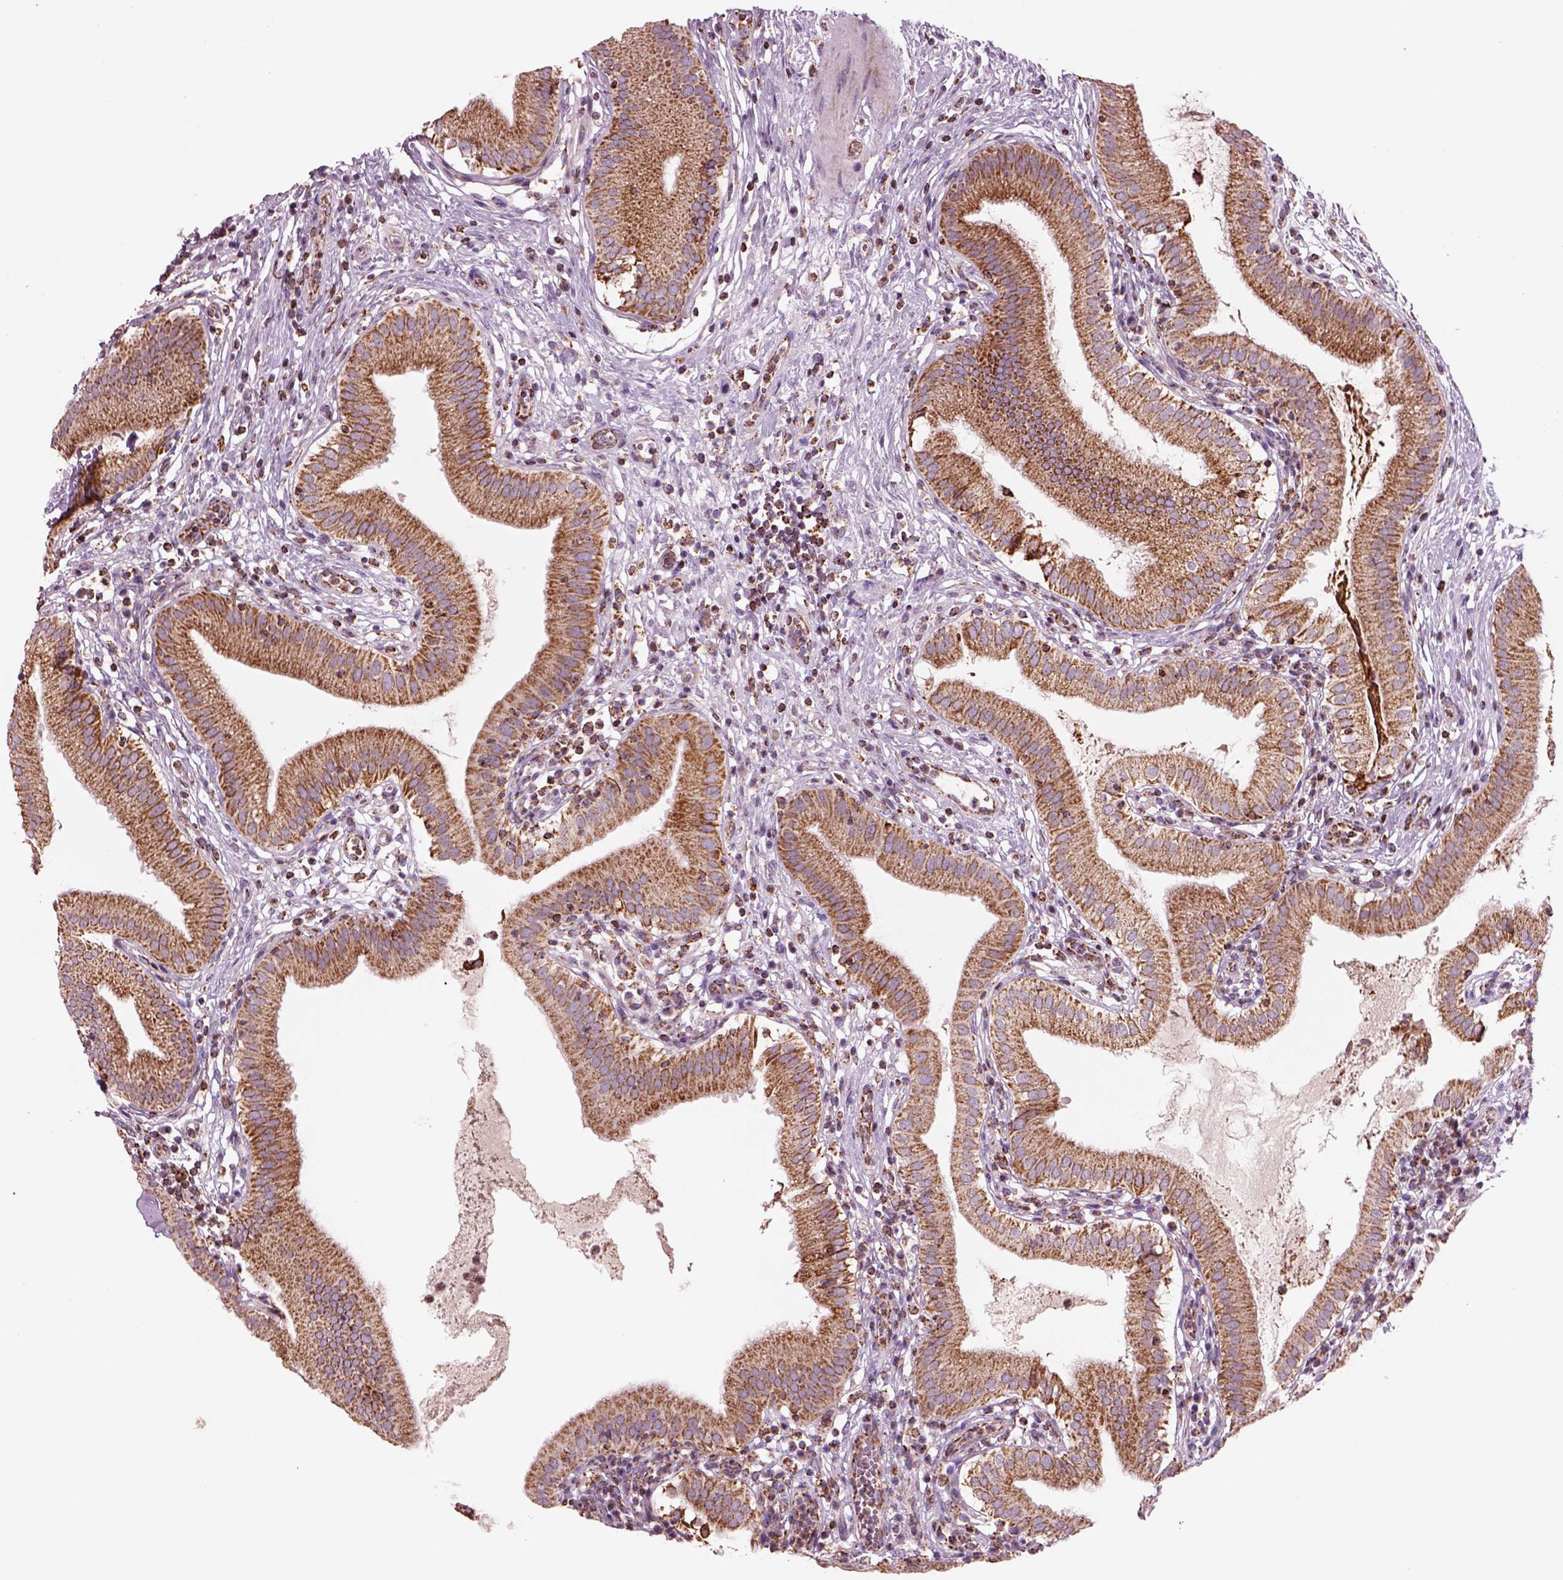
{"staining": {"intensity": "moderate", "quantity": ">75%", "location": "cytoplasmic/membranous"}, "tissue": "gallbladder", "cell_type": "Glandular cells", "image_type": "normal", "snomed": [{"axis": "morphology", "description": "Normal tissue, NOS"}, {"axis": "topography", "description": "Gallbladder"}], "caption": "Gallbladder stained for a protein demonstrates moderate cytoplasmic/membranous positivity in glandular cells.", "gene": "SLC25A24", "patient": {"sex": "female", "age": 65}}